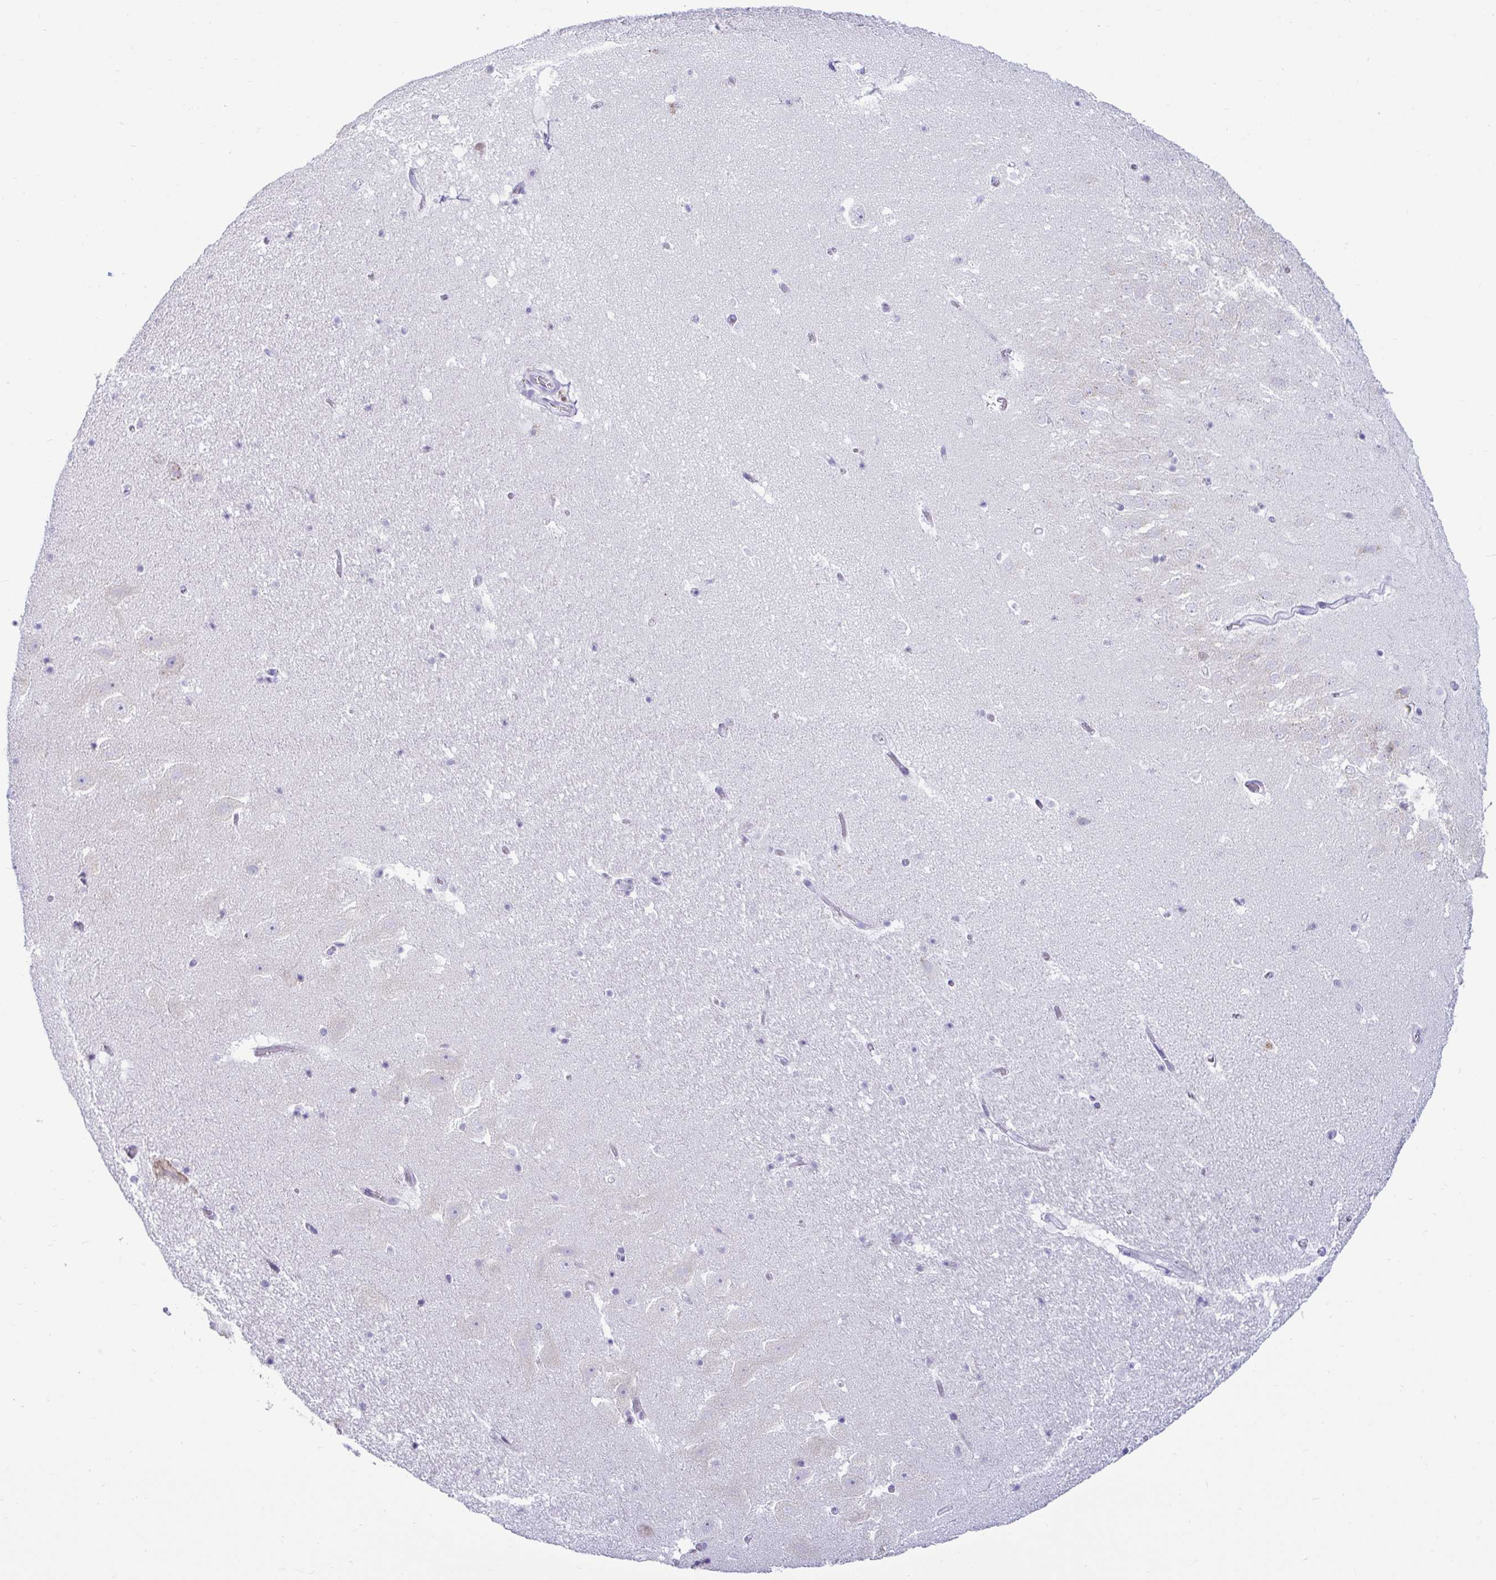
{"staining": {"intensity": "negative", "quantity": "none", "location": "none"}, "tissue": "hippocampus", "cell_type": "Glial cells", "image_type": "normal", "snomed": [{"axis": "morphology", "description": "Normal tissue, NOS"}, {"axis": "topography", "description": "Hippocampus"}], "caption": "Glial cells are negative for brown protein staining in unremarkable hippocampus. The staining is performed using DAB brown chromogen with nuclei counter-stained in using hematoxylin.", "gene": "TFPI2", "patient": {"sex": "female", "age": 42}}